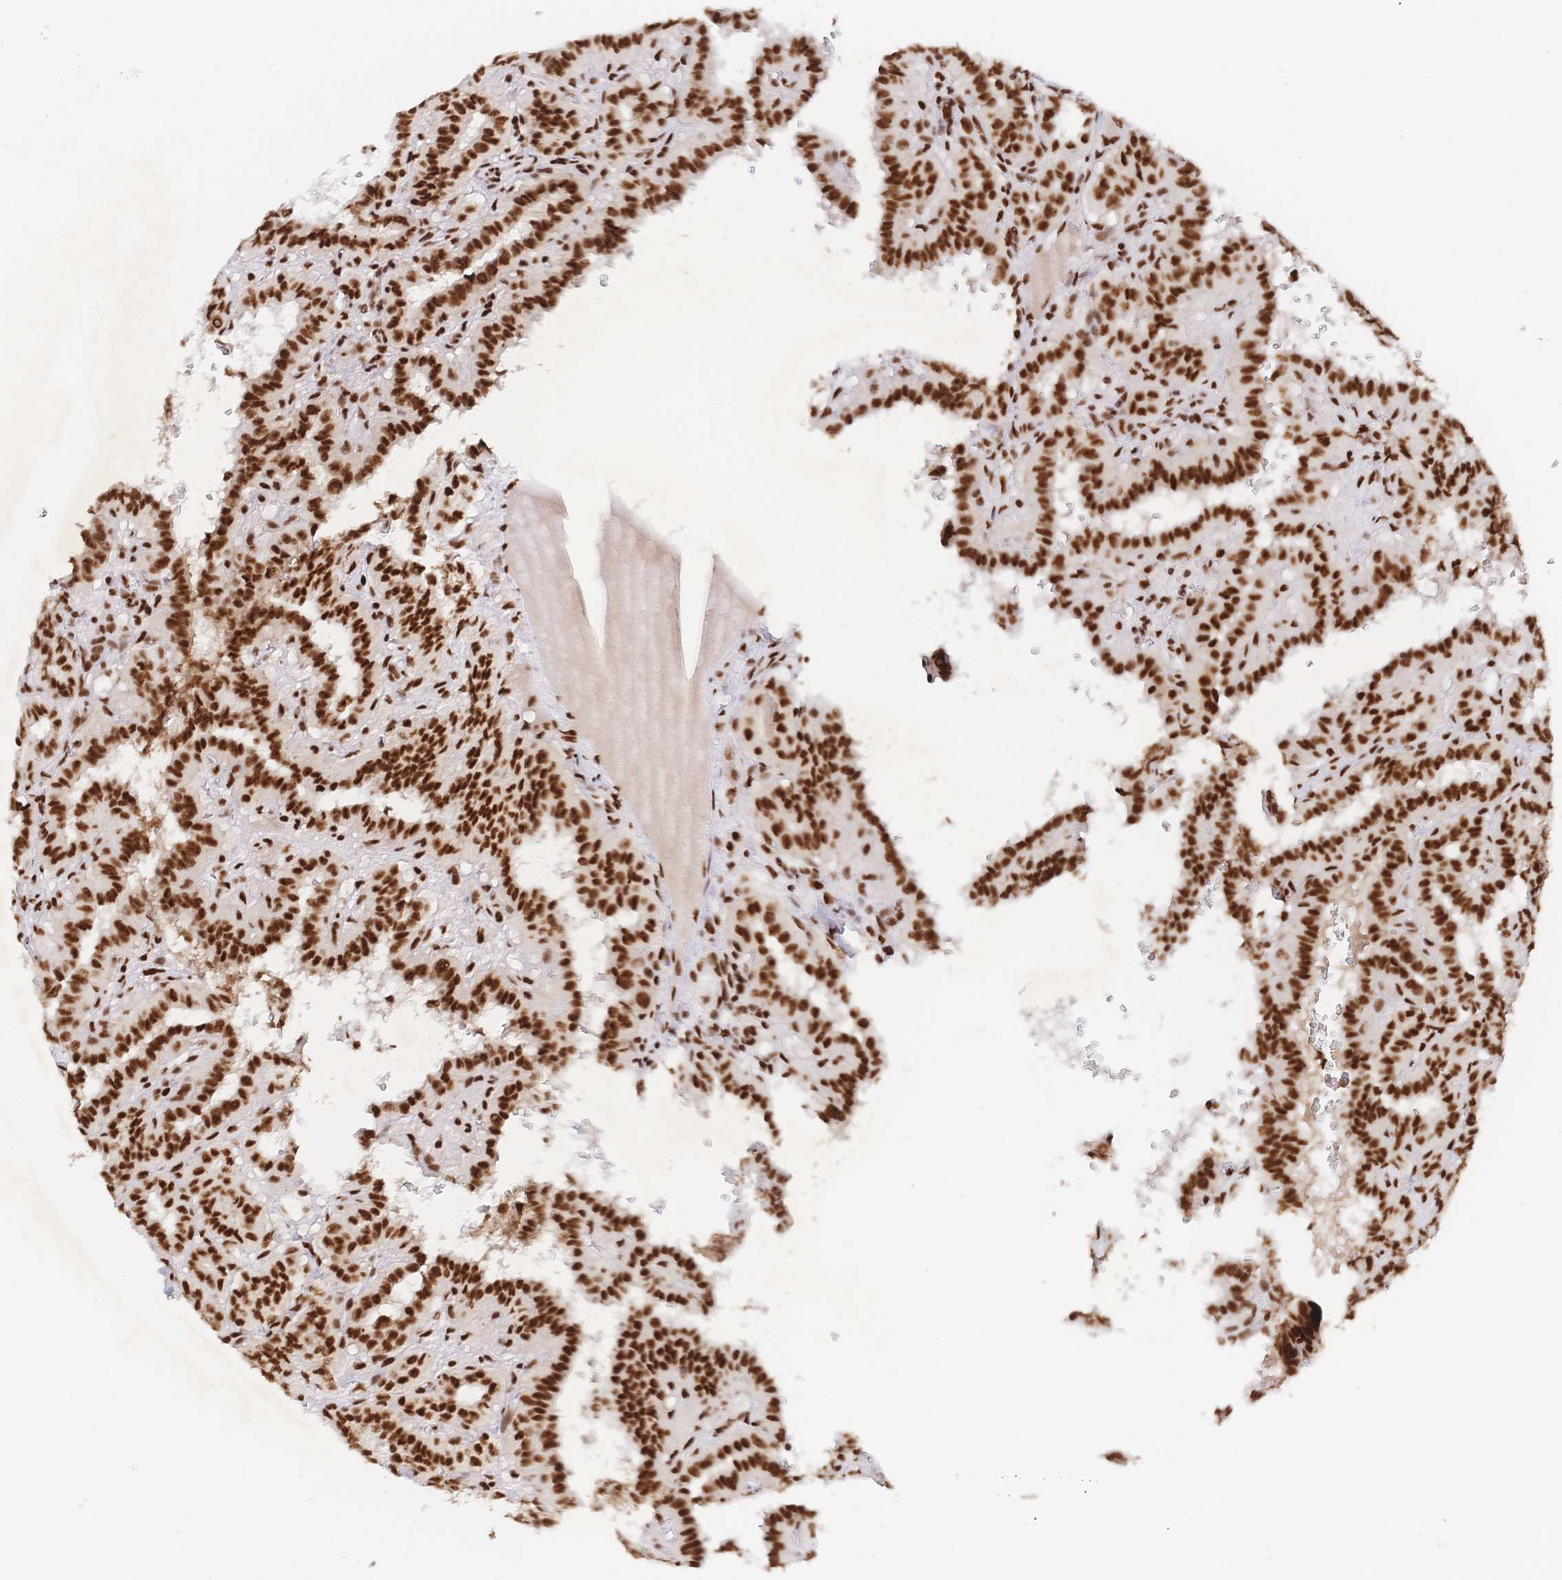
{"staining": {"intensity": "strong", "quantity": ">75%", "location": "nuclear"}, "tissue": "thyroid cancer", "cell_type": "Tumor cells", "image_type": "cancer", "snomed": [{"axis": "morphology", "description": "Papillary adenocarcinoma, NOS"}, {"axis": "topography", "description": "Thyroid gland"}], "caption": "Immunohistochemistry image of human thyroid papillary adenocarcinoma stained for a protein (brown), which exhibits high levels of strong nuclear expression in about >75% of tumor cells.", "gene": "SRSF1", "patient": {"sex": "female", "age": 21}}